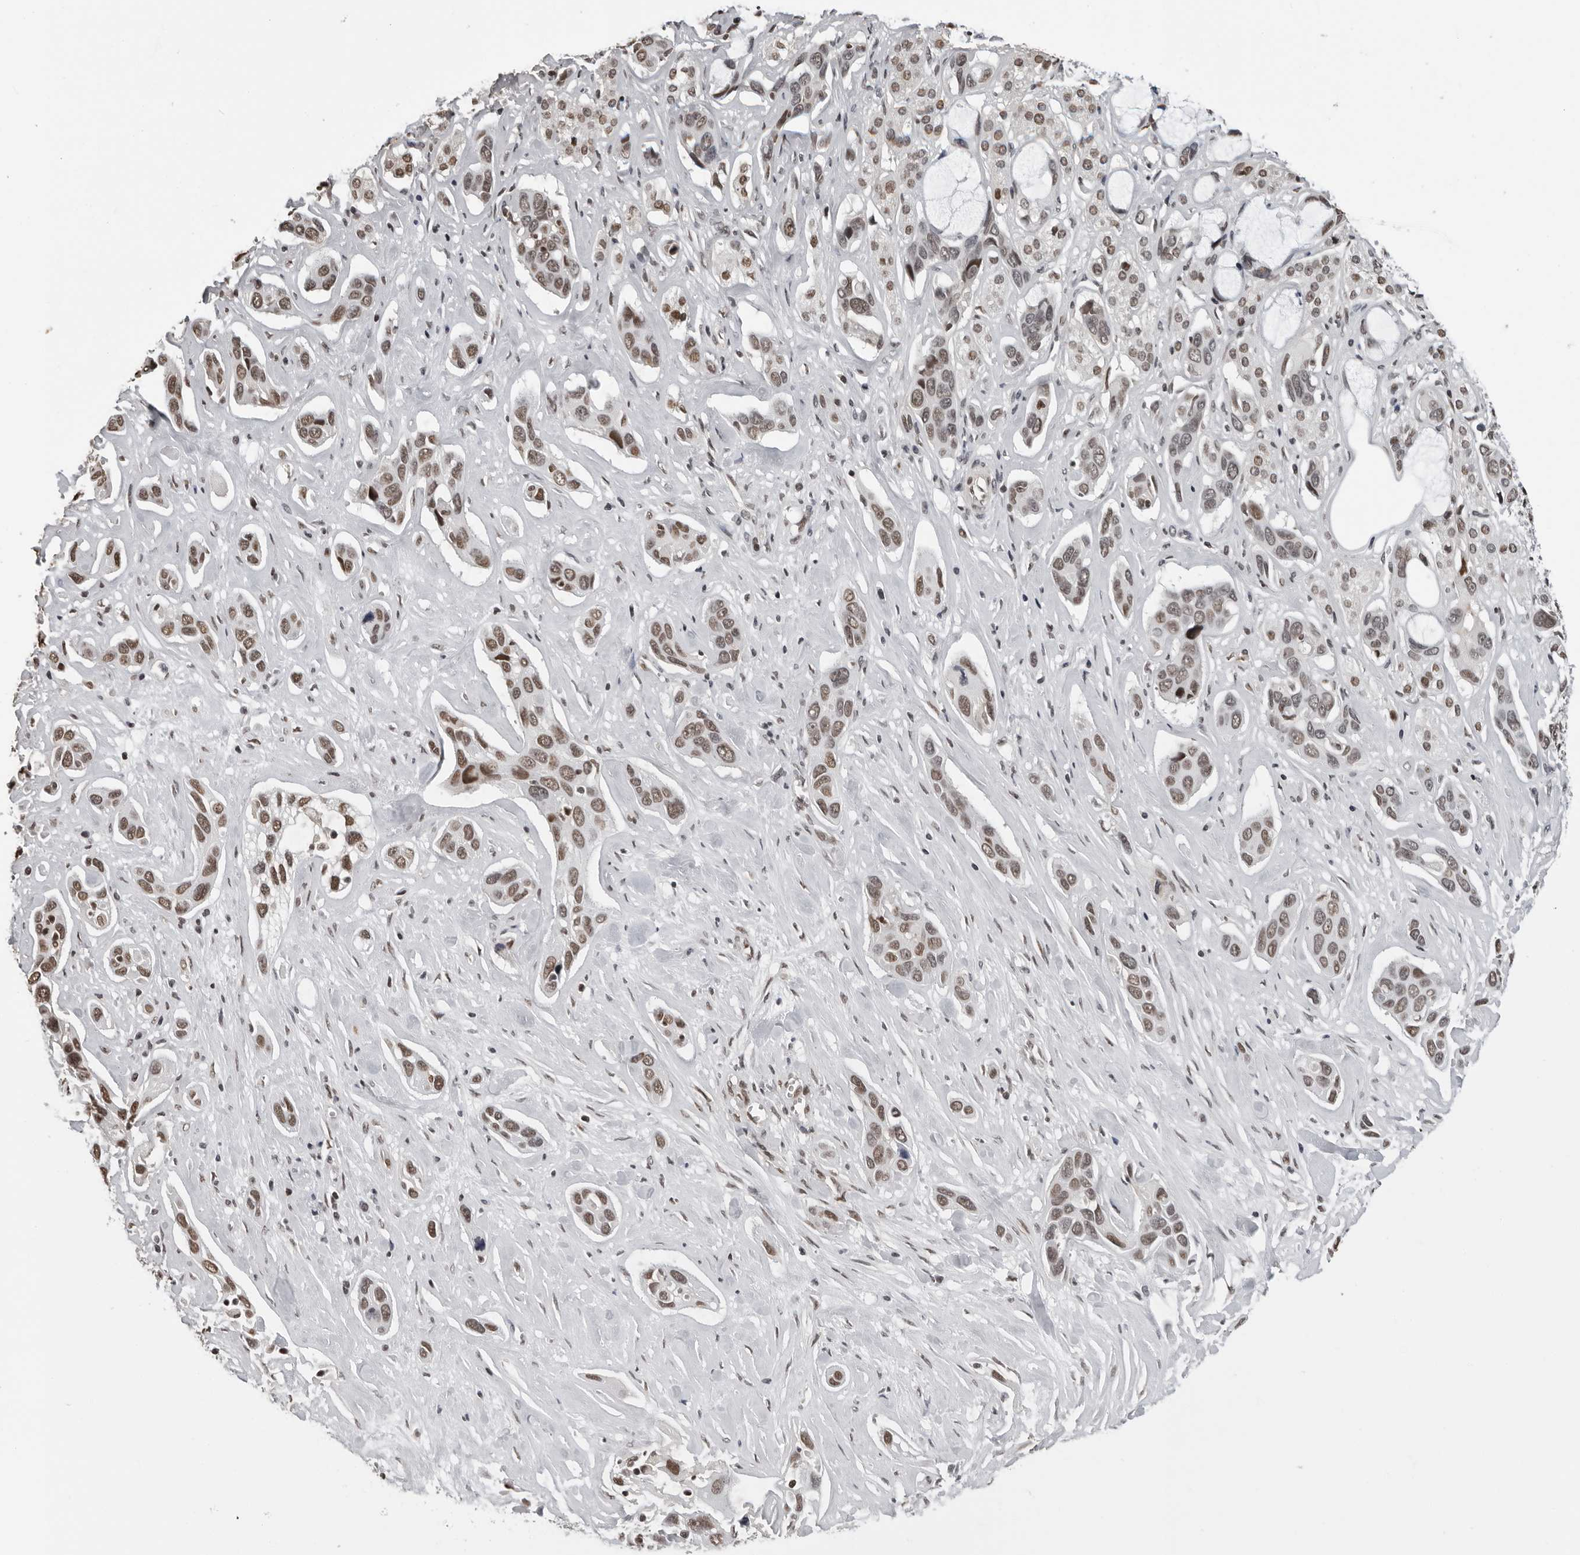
{"staining": {"intensity": "moderate", "quantity": ">75%", "location": "nuclear"}, "tissue": "pancreatic cancer", "cell_type": "Tumor cells", "image_type": "cancer", "snomed": [{"axis": "morphology", "description": "Adenocarcinoma, NOS"}, {"axis": "topography", "description": "Pancreas"}], "caption": "Pancreatic cancer was stained to show a protein in brown. There is medium levels of moderate nuclear expression in approximately >75% of tumor cells.", "gene": "ORC1", "patient": {"sex": "female", "age": 60}}